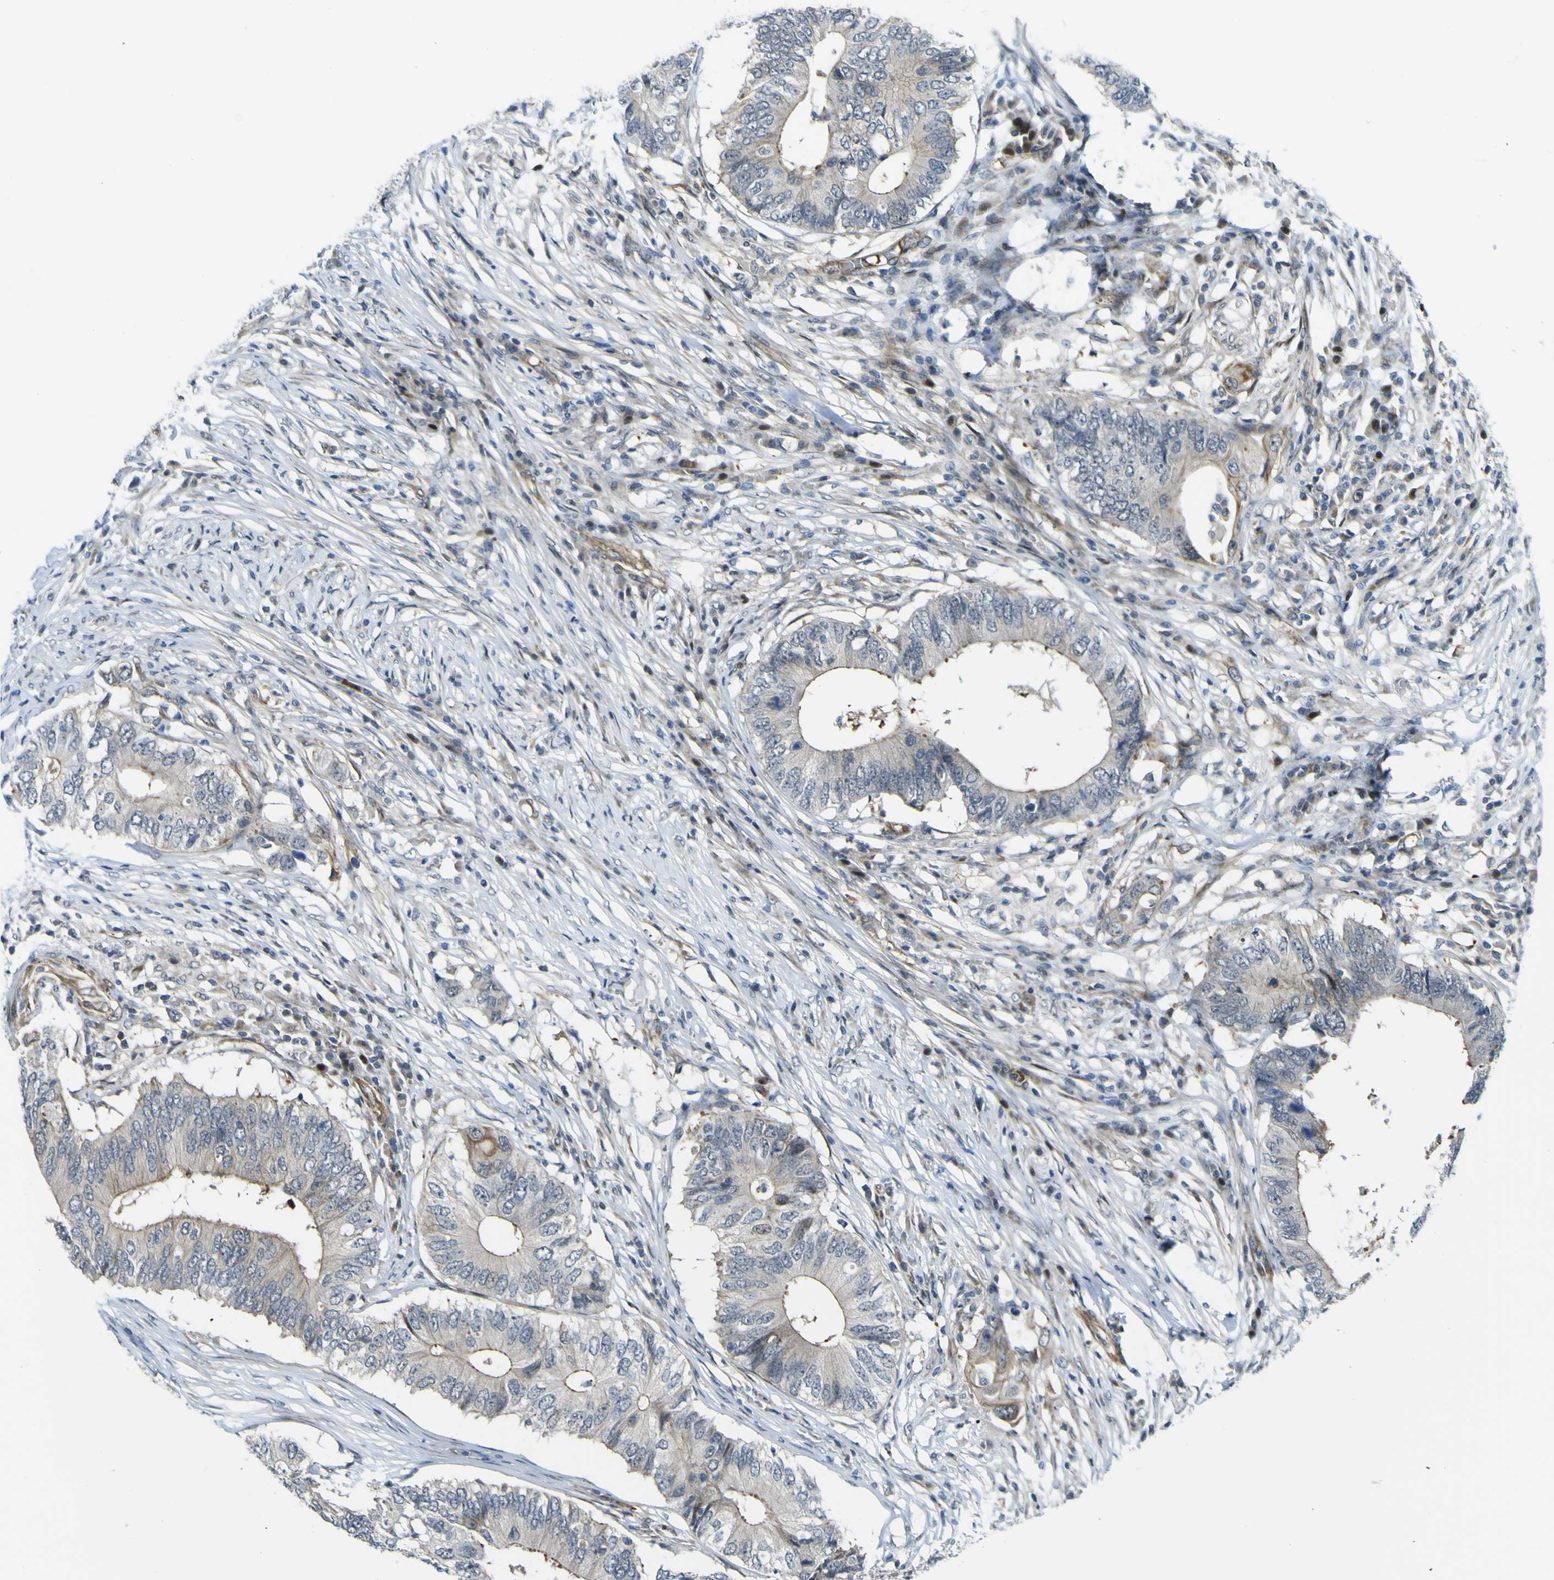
{"staining": {"intensity": "moderate", "quantity": "25%-75%", "location": "cytoplasmic/membranous"}, "tissue": "colorectal cancer", "cell_type": "Tumor cells", "image_type": "cancer", "snomed": [{"axis": "morphology", "description": "Adenocarcinoma, NOS"}, {"axis": "topography", "description": "Colon"}], "caption": "Immunohistochemical staining of adenocarcinoma (colorectal) shows moderate cytoplasmic/membranous protein staining in about 25%-75% of tumor cells.", "gene": "KDM7A", "patient": {"sex": "male", "age": 71}}